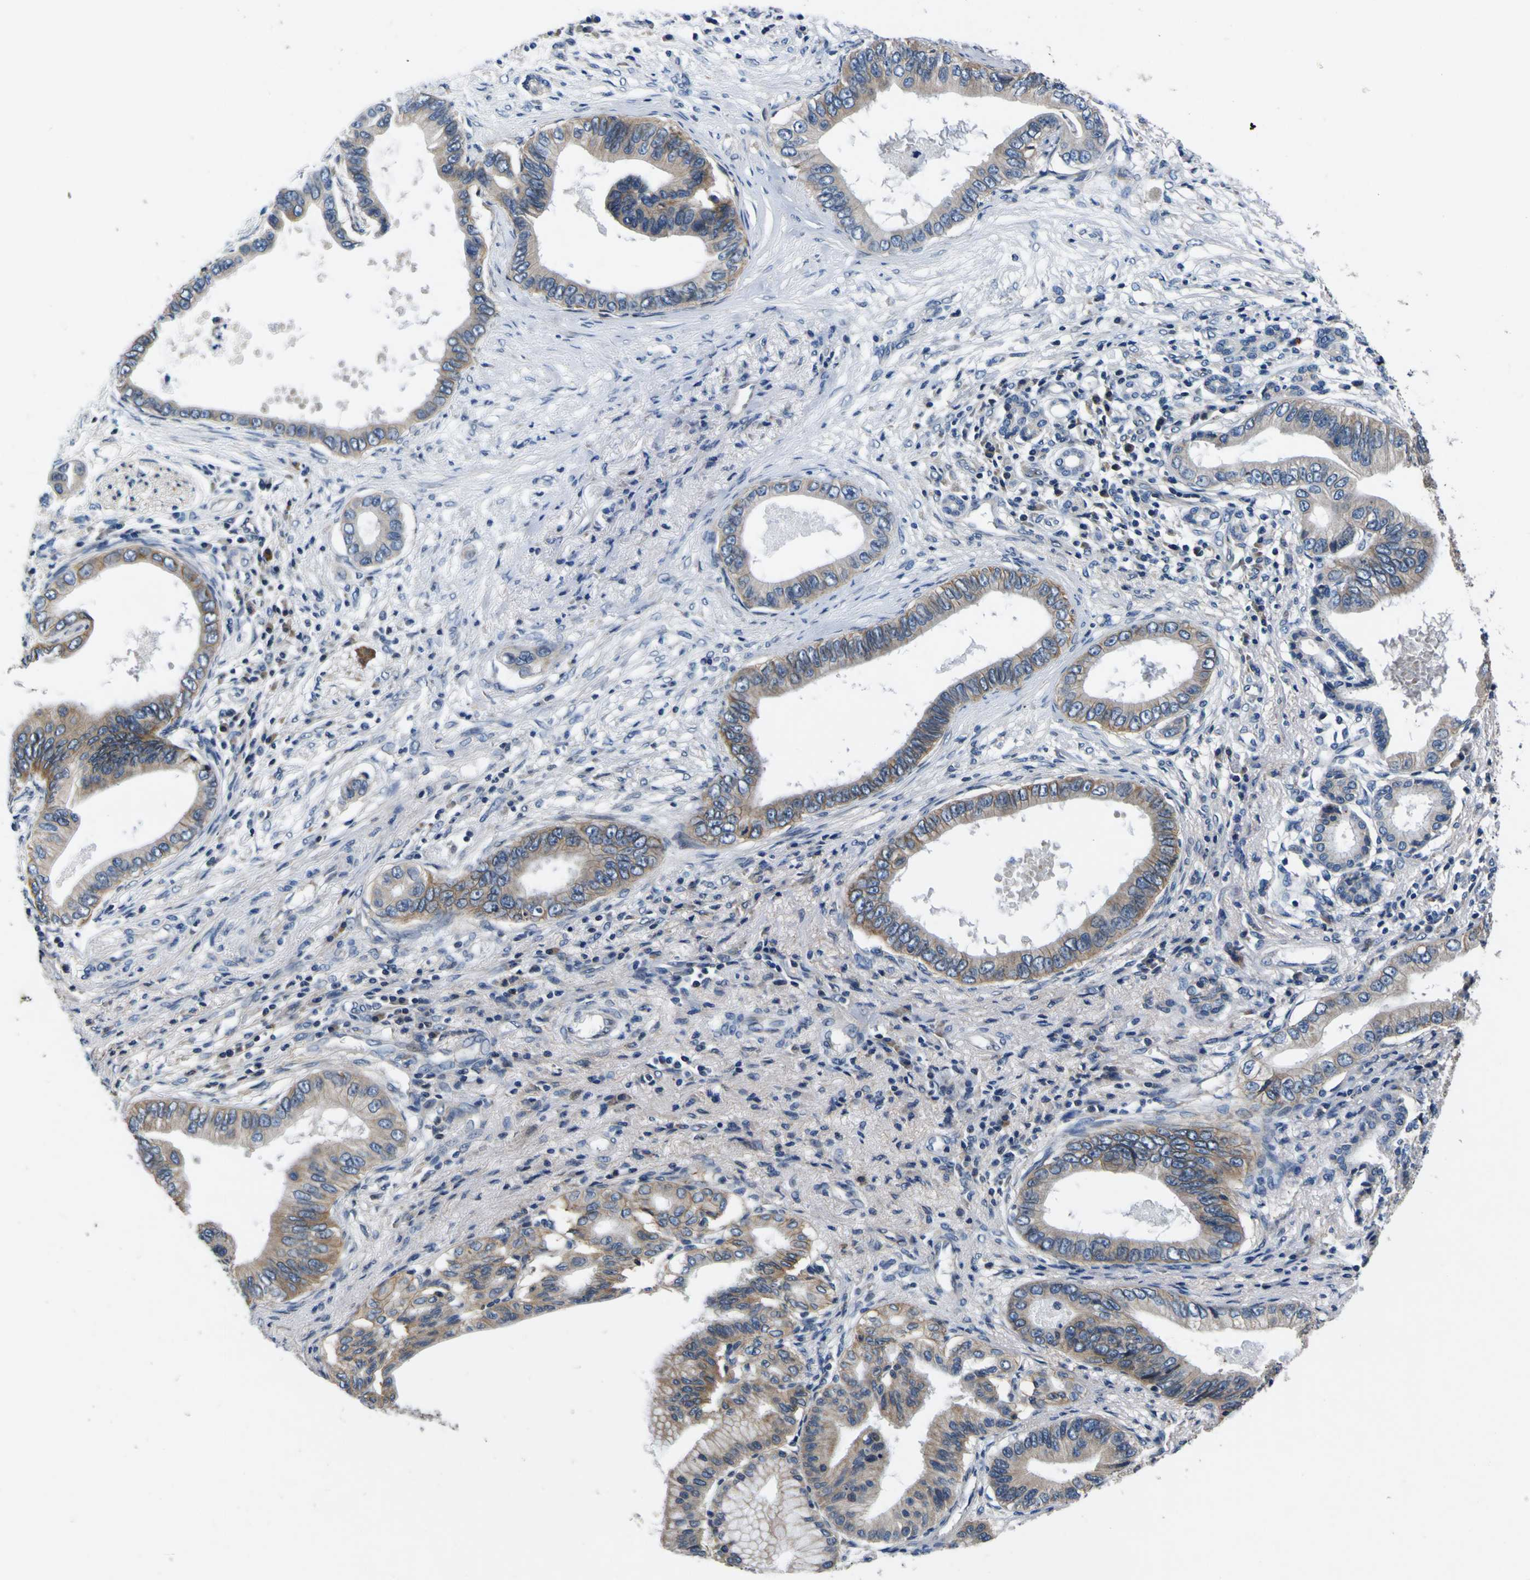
{"staining": {"intensity": "weak", "quantity": "25%-75%", "location": "cytoplasmic/membranous"}, "tissue": "pancreatic cancer", "cell_type": "Tumor cells", "image_type": "cancer", "snomed": [{"axis": "morphology", "description": "Adenocarcinoma, NOS"}, {"axis": "topography", "description": "Pancreas"}], "caption": "Brown immunohistochemical staining in human pancreatic adenocarcinoma demonstrates weak cytoplasmic/membranous staining in approximately 25%-75% of tumor cells. (IHC, brightfield microscopy, high magnification).", "gene": "EPHB4", "patient": {"sex": "male", "age": 77}}